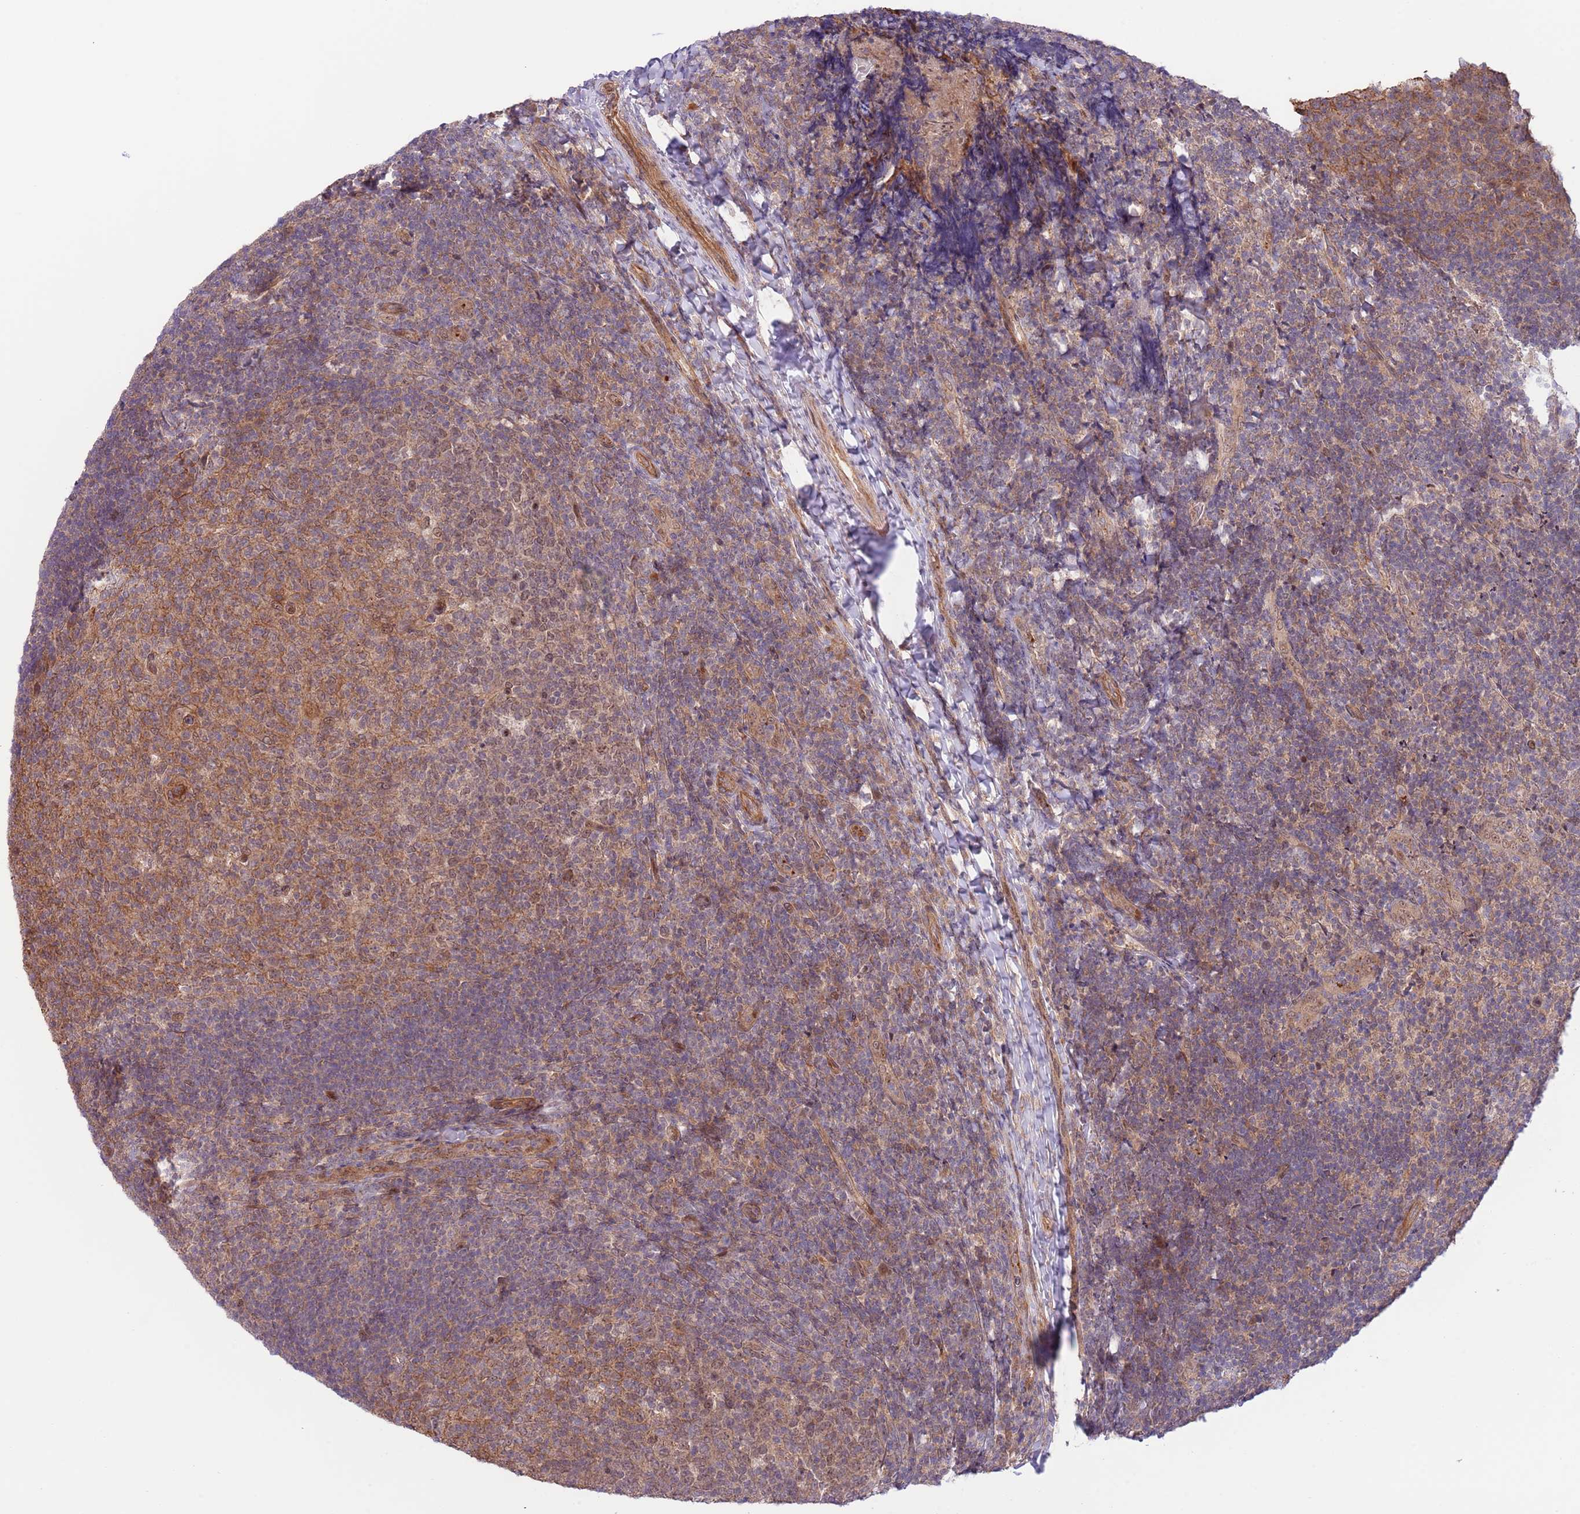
{"staining": {"intensity": "moderate", "quantity": ">75%", "location": "cytoplasmic/membranous"}, "tissue": "tonsil", "cell_type": "Germinal center cells", "image_type": "normal", "snomed": [{"axis": "morphology", "description": "Normal tissue, NOS"}, {"axis": "topography", "description": "Tonsil"}], "caption": "DAB immunohistochemical staining of normal tonsil exhibits moderate cytoplasmic/membranous protein expression in approximately >75% of germinal center cells. Nuclei are stained in blue.", "gene": "PRR16", "patient": {"sex": "female", "age": 10}}